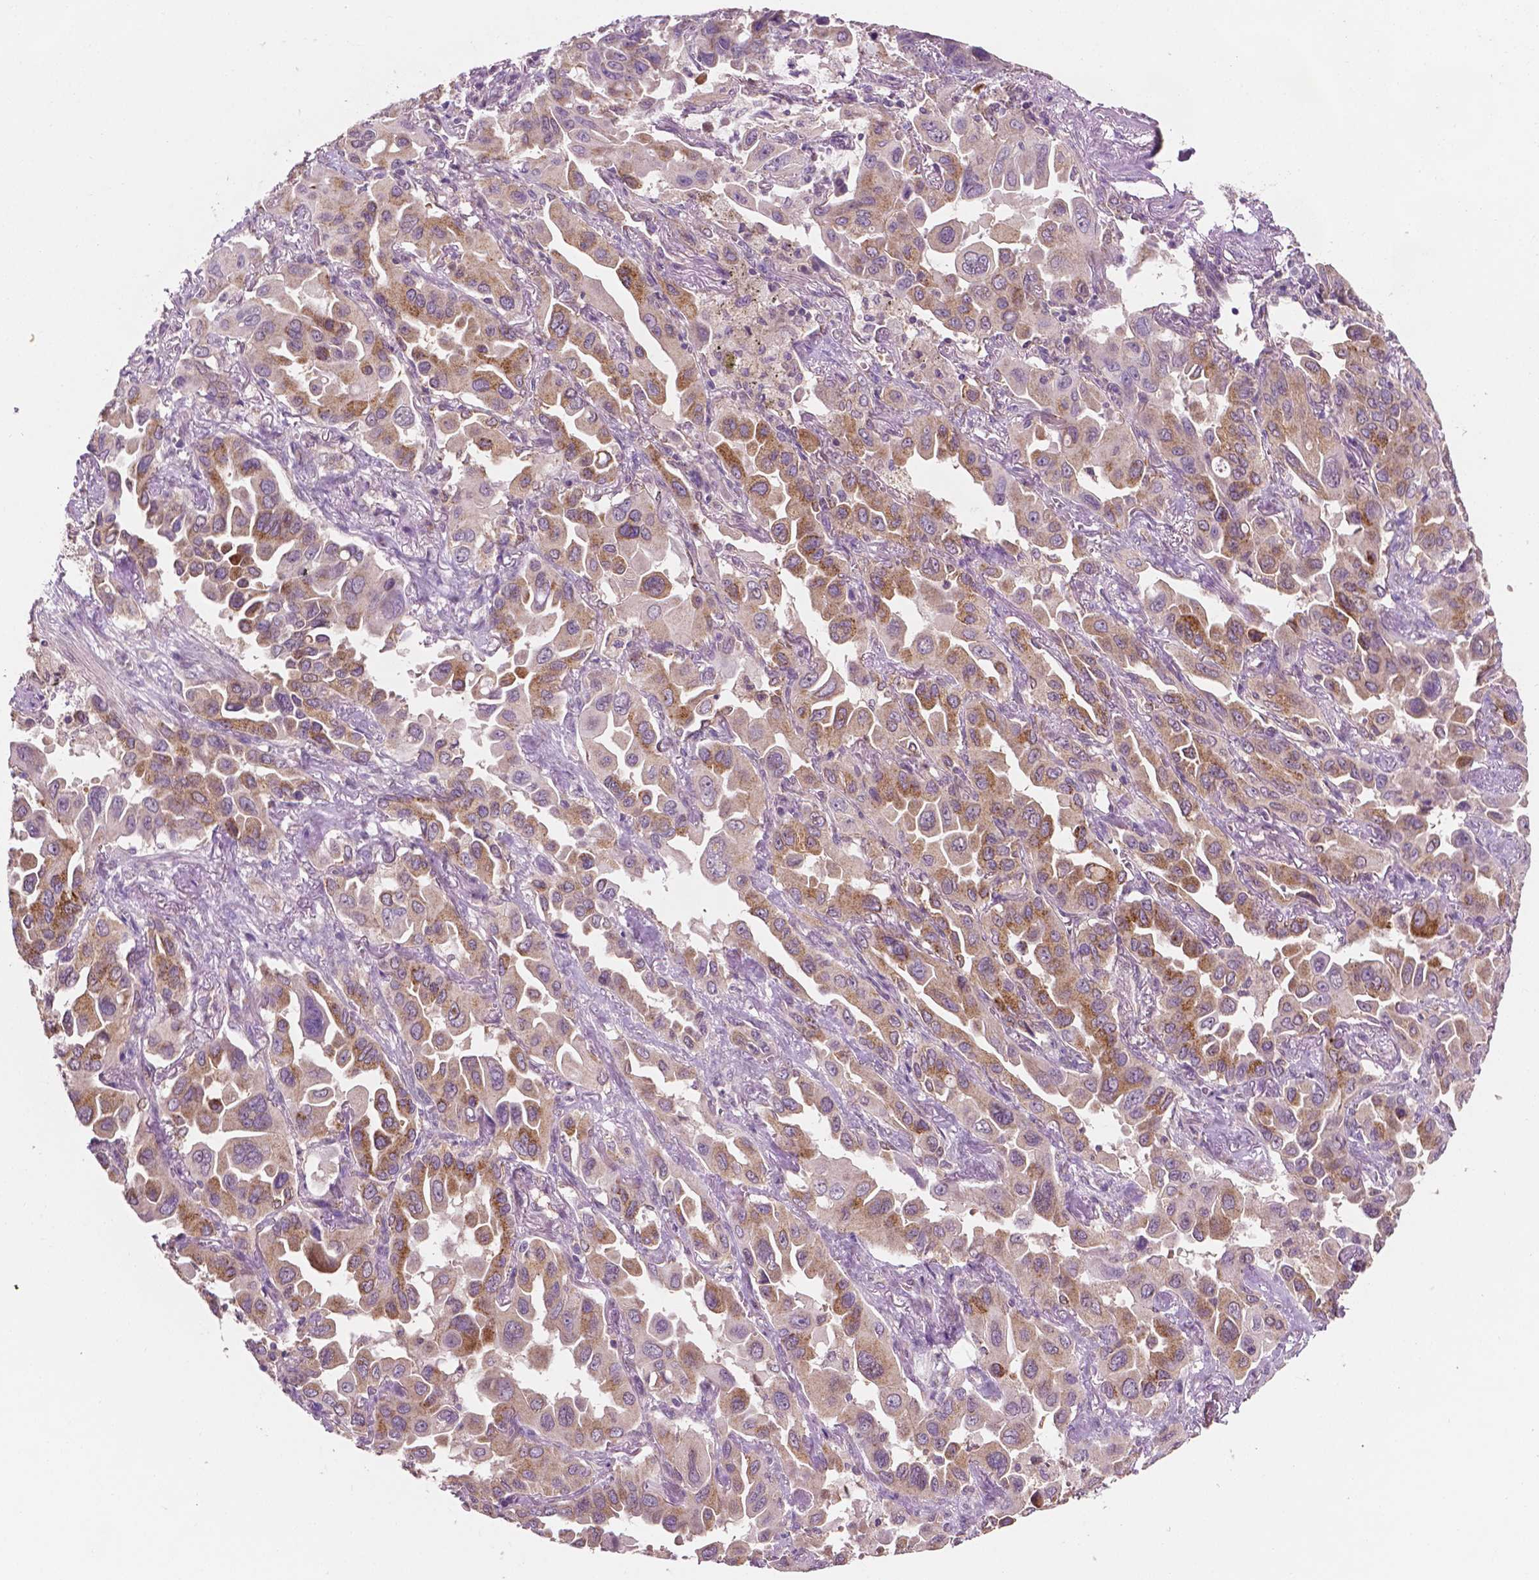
{"staining": {"intensity": "moderate", "quantity": ">75%", "location": "cytoplasmic/membranous"}, "tissue": "lung cancer", "cell_type": "Tumor cells", "image_type": "cancer", "snomed": [{"axis": "morphology", "description": "Adenocarcinoma, NOS"}, {"axis": "topography", "description": "Lung"}], "caption": "Immunohistochemical staining of human lung cancer (adenocarcinoma) demonstrates moderate cytoplasmic/membranous protein staining in approximately >75% of tumor cells.", "gene": "EBAG9", "patient": {"sex": "male", "age": 64}}